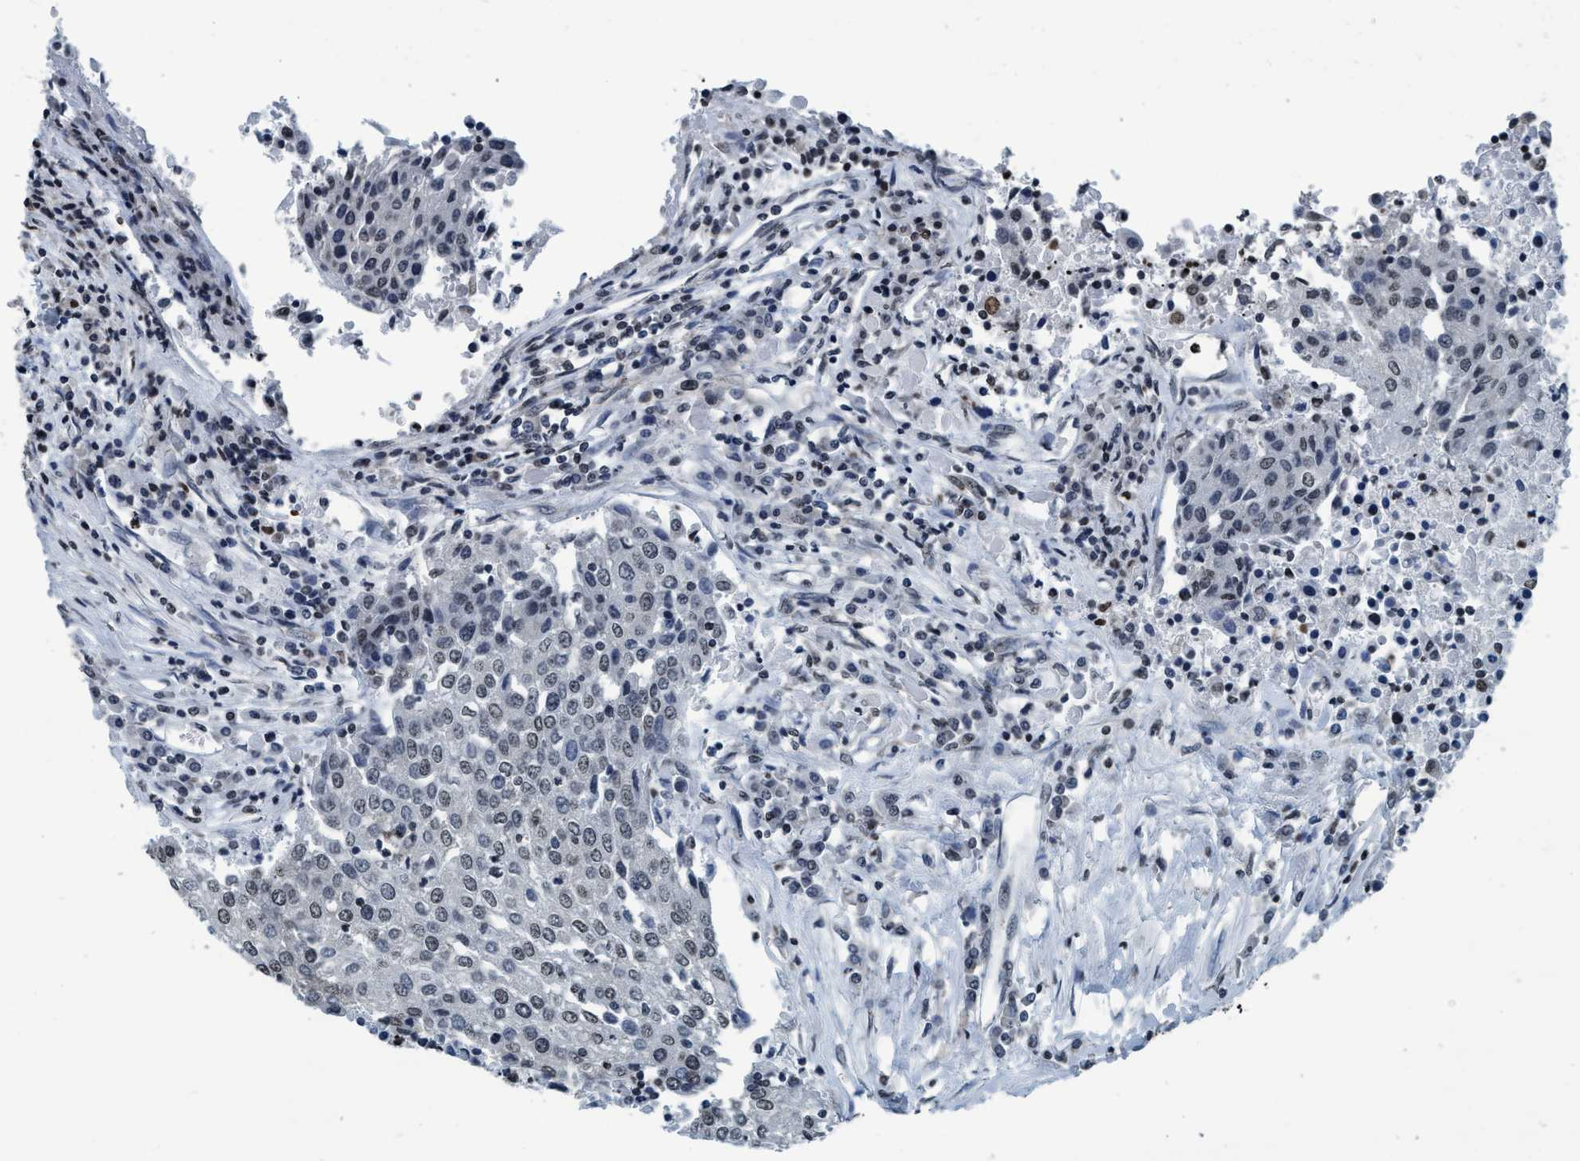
{"staining": {"intensity": "weak", "quantity": "<25%", "location": "nuclear"}, "tissue": "urothelial cancer", "cell_type": "Tumor cells", "image_type": "cancer", "snomed": [{"axis": "morphology", "description": "Urothelial carcinoma, High grade"}, {"axis": "topography", "description": "Urinary bladder"}], "caption": "This is an IHC micrograph of high-grade urothelial carcinoma. There is no positivity in tumor cells.", "gene": "CCNE2", "patient": {"sex": "female", "age": 85}}